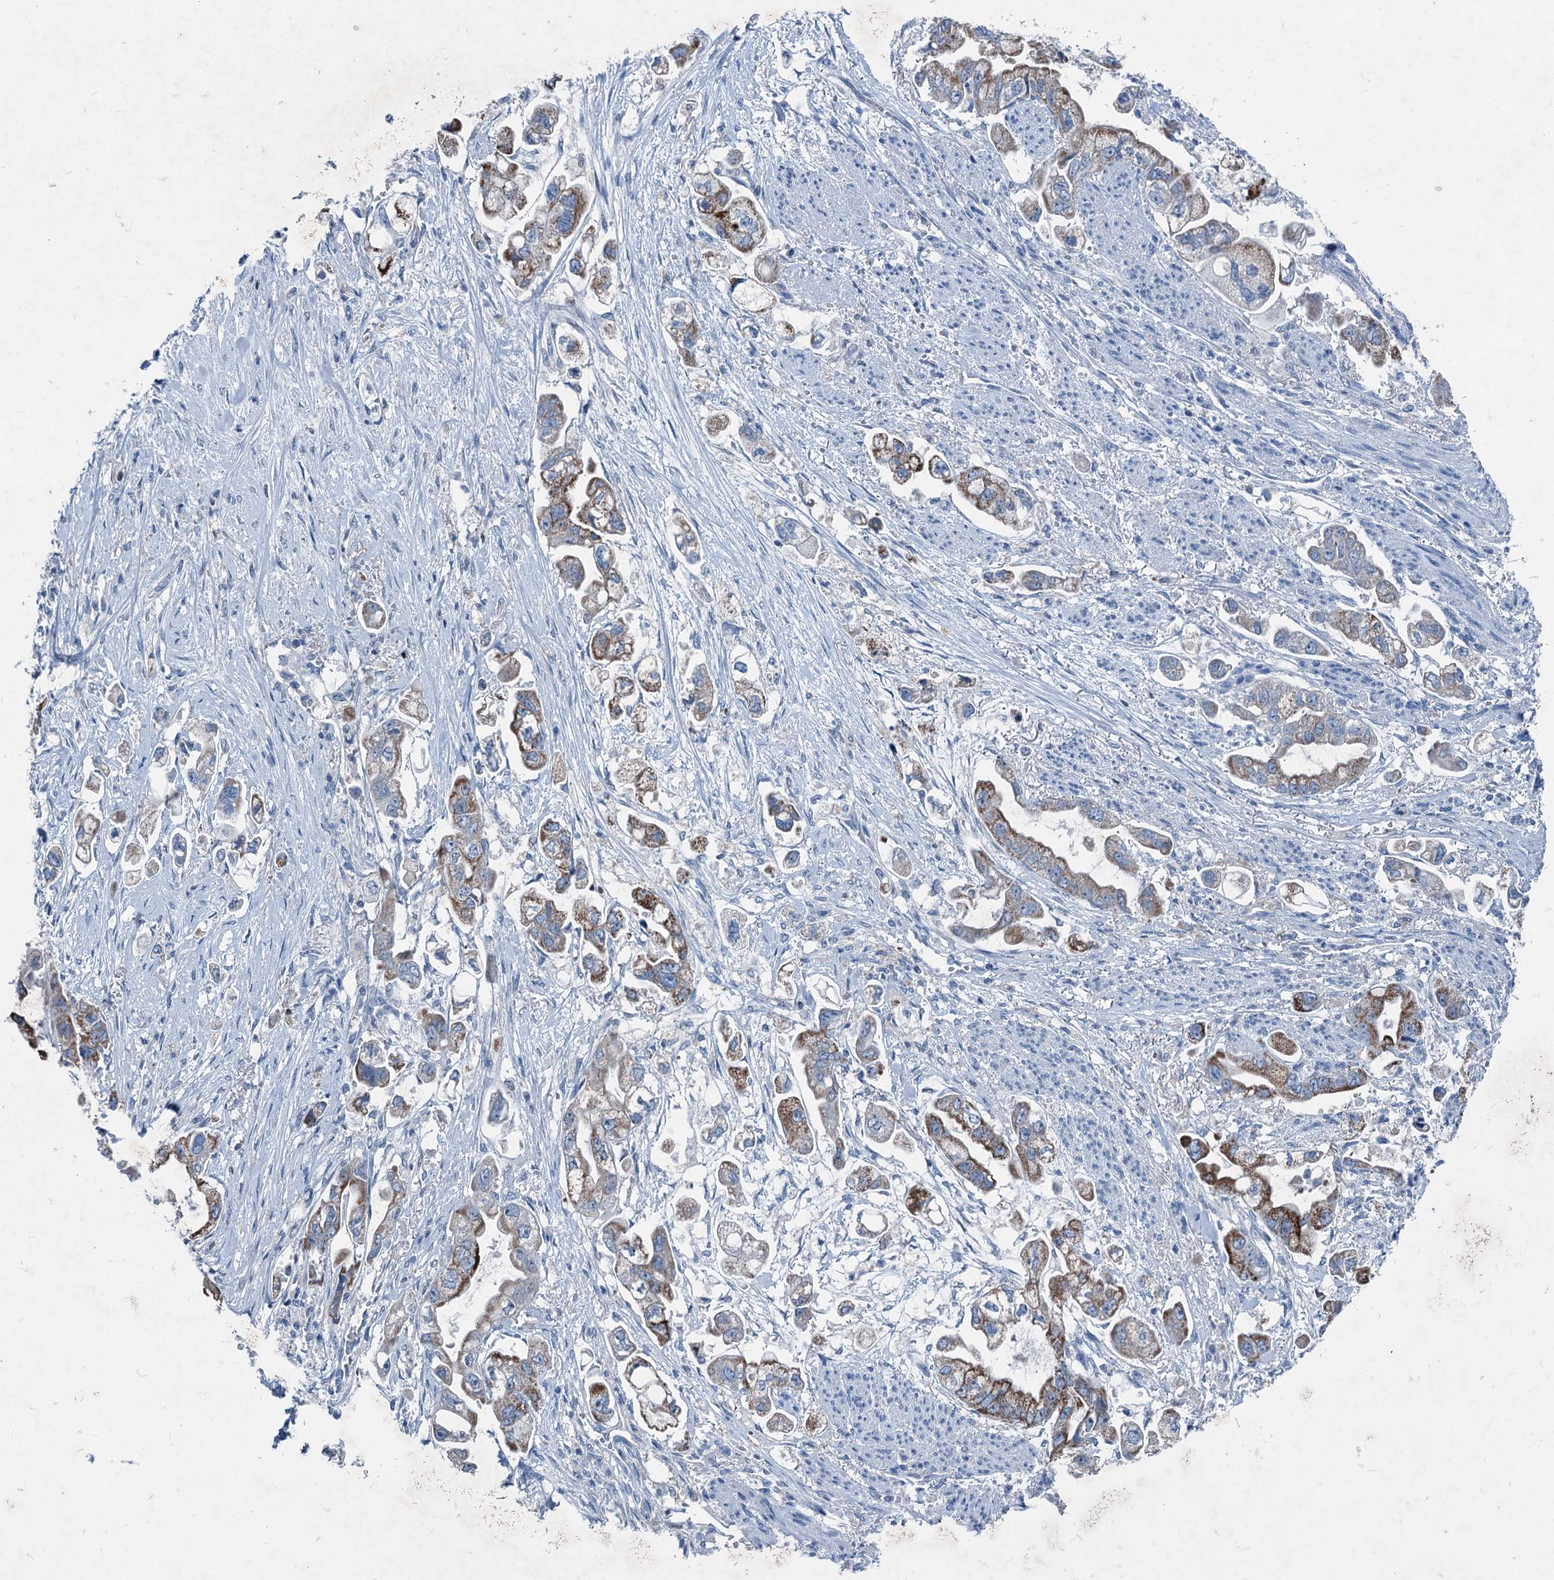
{"staining": {"intensity": "moderate", "quantity": "25%-75%", "location": "cytoplasmic/membranous"}, "tissue": "stomach cancer", "cell_type": "Tumor cells", "image_type": "cancer", "snomed": [{"axis": "morphology", "description": "Adenocarcinoma, NOS"}, {"axis": "topography", "description": "Stomach"}], "caption": "Stomach adenocarcinoma was stained to show a protein in brown. There is medium levels of moderate cytoplasmic/membranous staining in approximately 25%-75% of tumor cells.", "gene": "ELP4", "patient": {"sex": "male", "age": 62}}